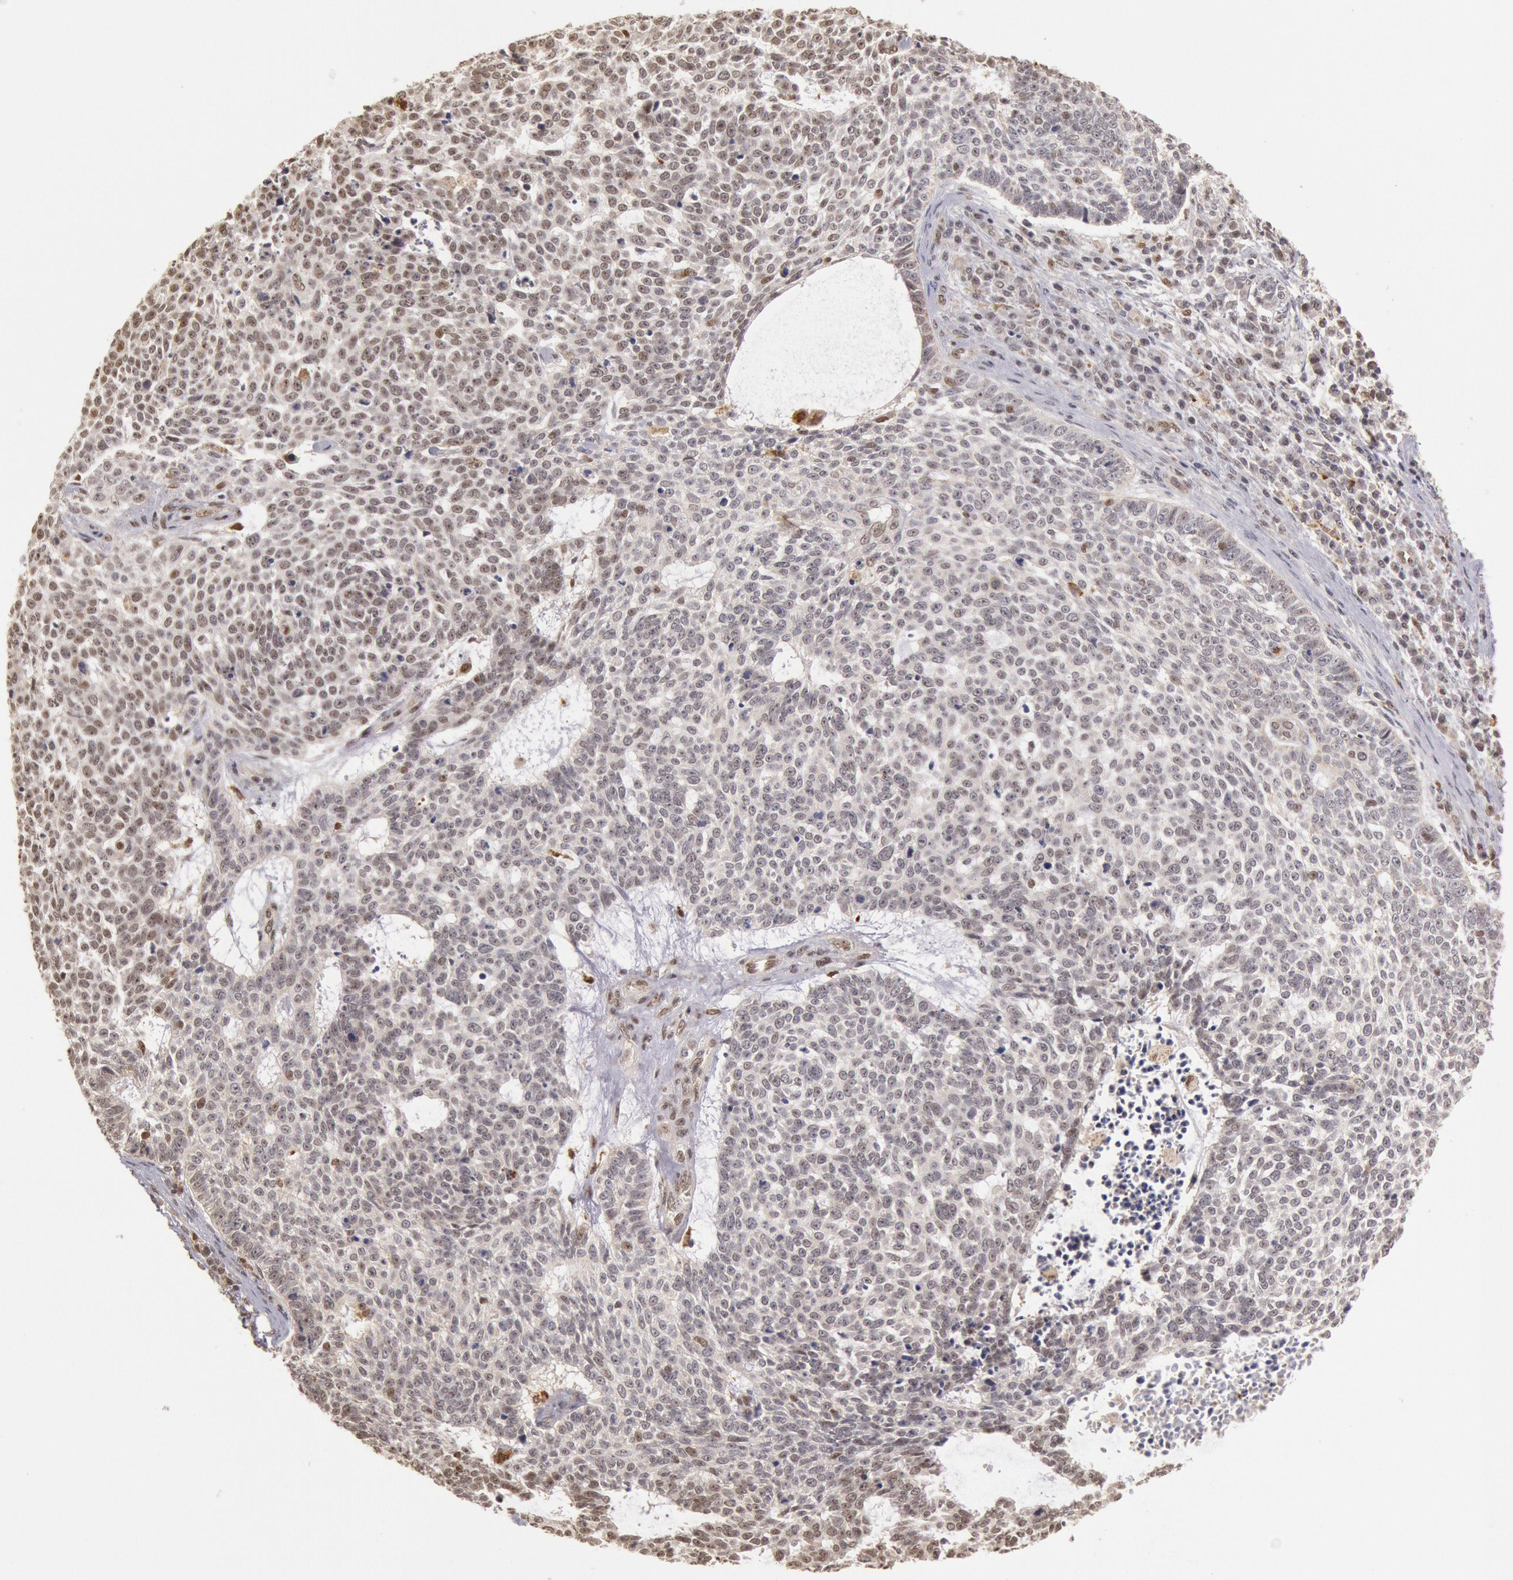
{"staining": {"intensity": "weak", "quantity": "25%-75%", "location": "nuclear"}, "tissue": "skin cancer", "cell_type": "Tumor cells", "image_type": "cancer", "snomed": [{"axis": "morphology", "description": "Basal cell carcinoma"}, {"axis": "topography", "description": "Skin"}], "caption": "This image exhibits skin cancer (basal cell carcinoma) stained with IHC to label a protein in brown. The nuclear of tumor cells show weak positivity for the protein. Nuclei are counter-stained blue.", "gene": "LIG4", "patient": {"sex": "female", "age": 89}}